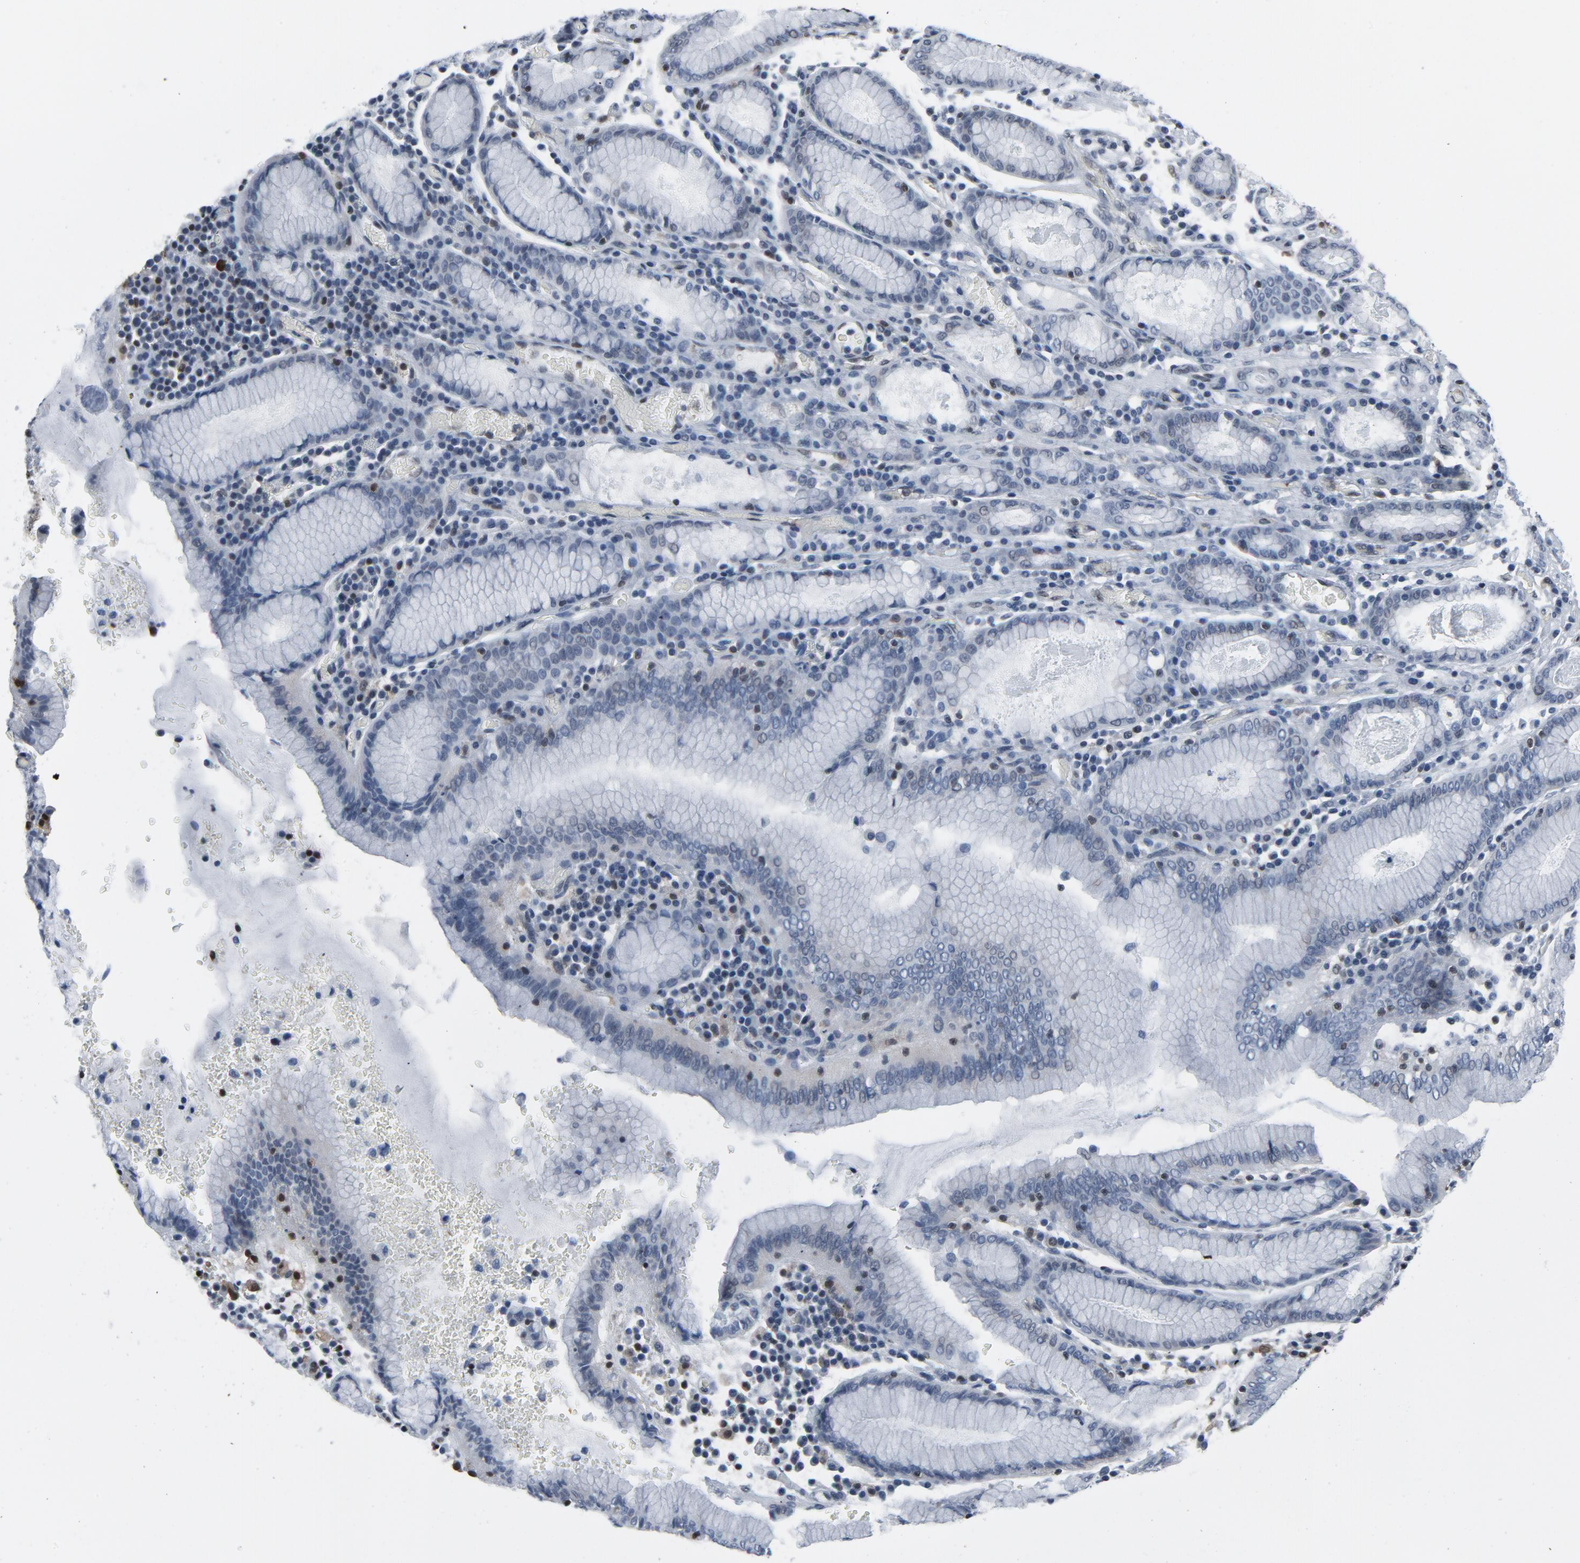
{"staining": {"intensity": "negative", "quantity": "none", "location": "none"}, "tissue": "stomach cancer", "cell_type": "Tumor cells", "image_type": "cancer", "snomed": [{"axis": "morphology", "description": "Adenocarcinoma, NOS"}, {"axis": "topography", "description": "Stomach, lower"}], "caption": "Tumor cells are negative for protein expression in human stomach adenocarcinoma.", "gene": "STAT5A", "patient": {"sex": "male", "age": 88}}